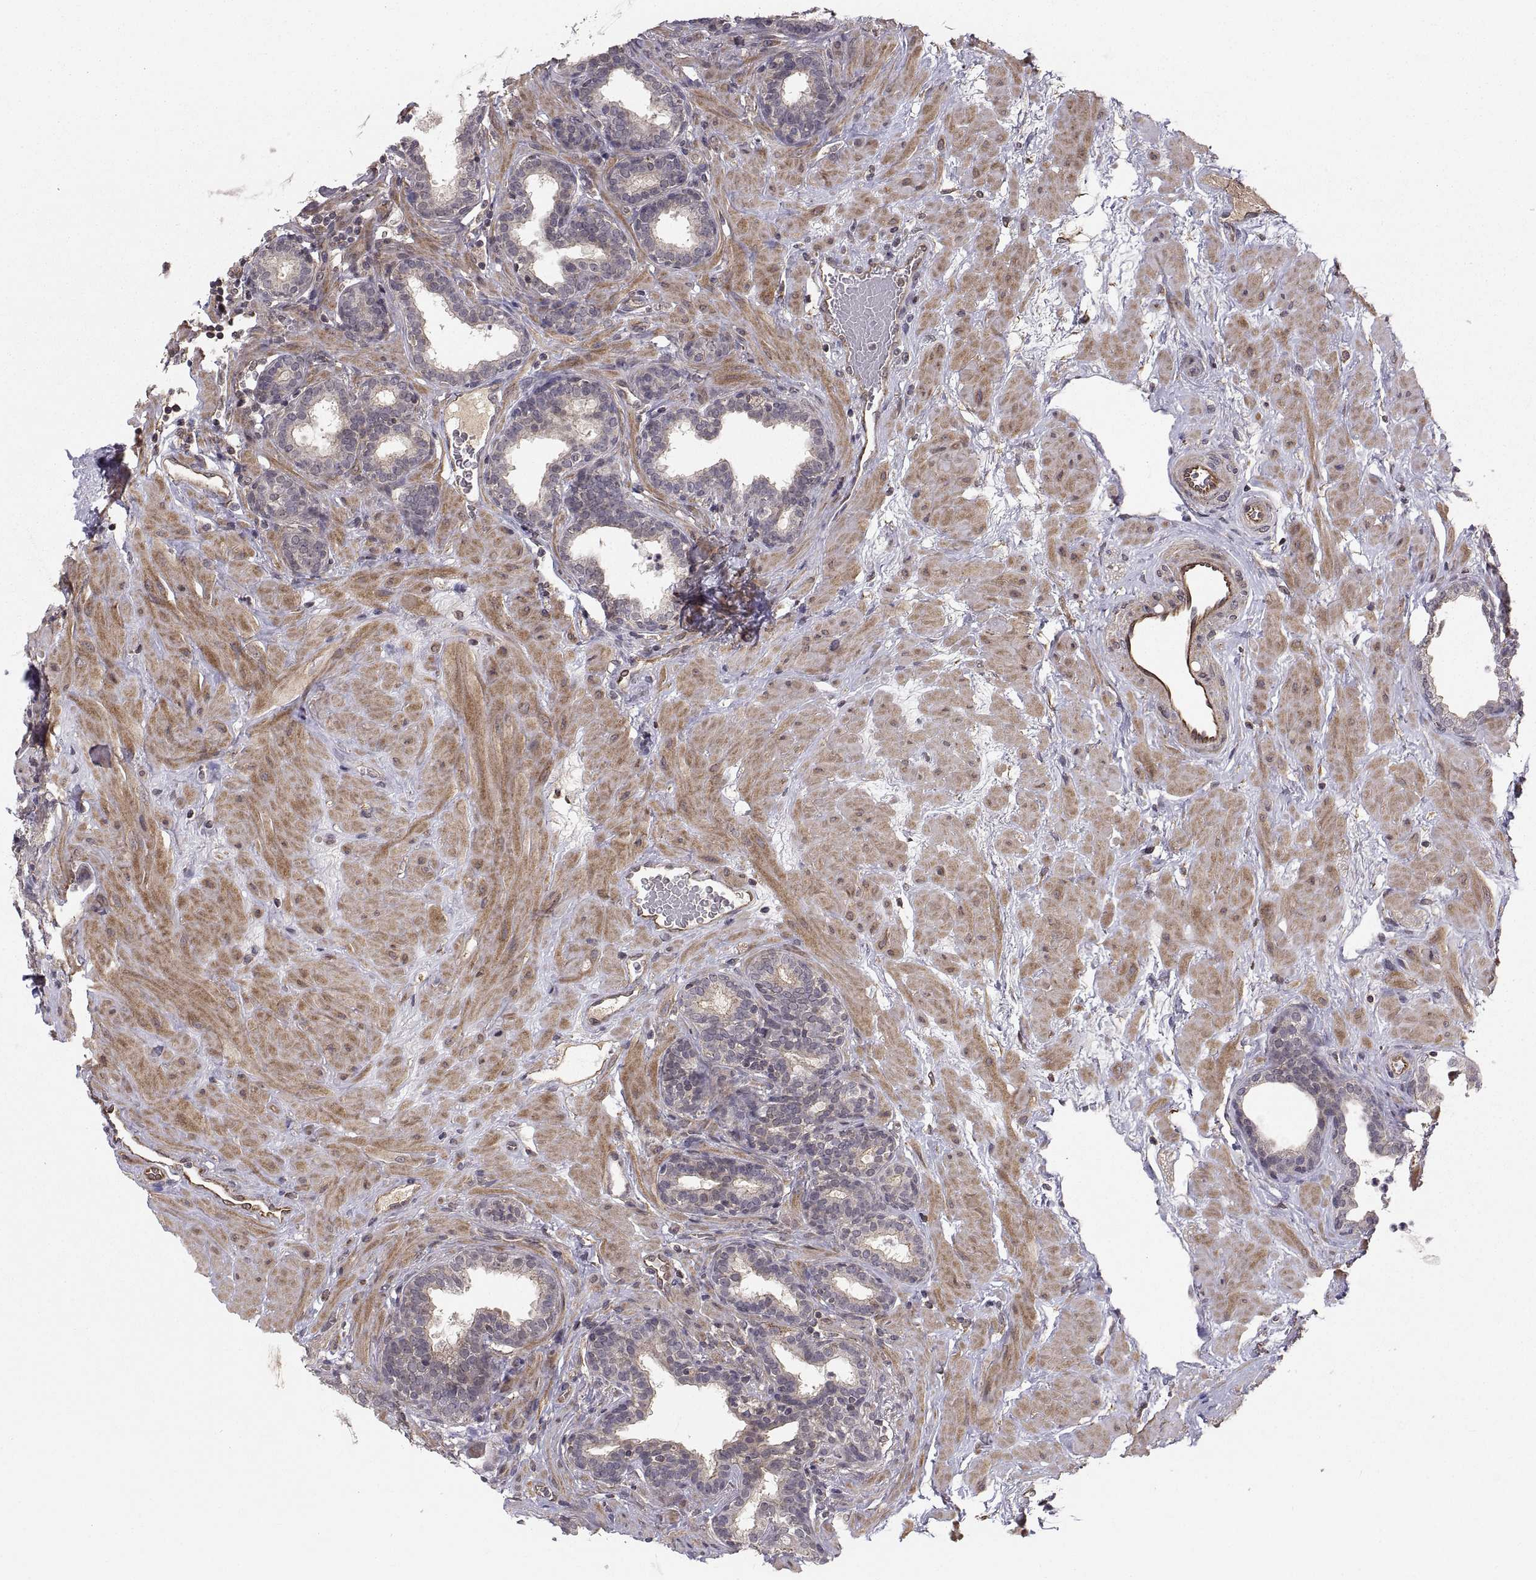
{"staining": {"intensity": "weak", "quantity": "<25%", "location": "cytoplasmic/membranous"}, "tissue": "prostate", "cell_type": "Glandular cells", "image_type": "normal", "snomed": [{"axis": "morphology", "description": "Normal tissue, NOS"}, {"axis": "topography", "description": "Prostate"}], "caption": "The histopathology image shows no staining of glandular cells in unremarkable prostate. (Brightfield microscopy of DAB immunohistochemistry (IHC) at high magnification).", "gene": "ABL2", "patient": {"sex": "male", "age": 37}}